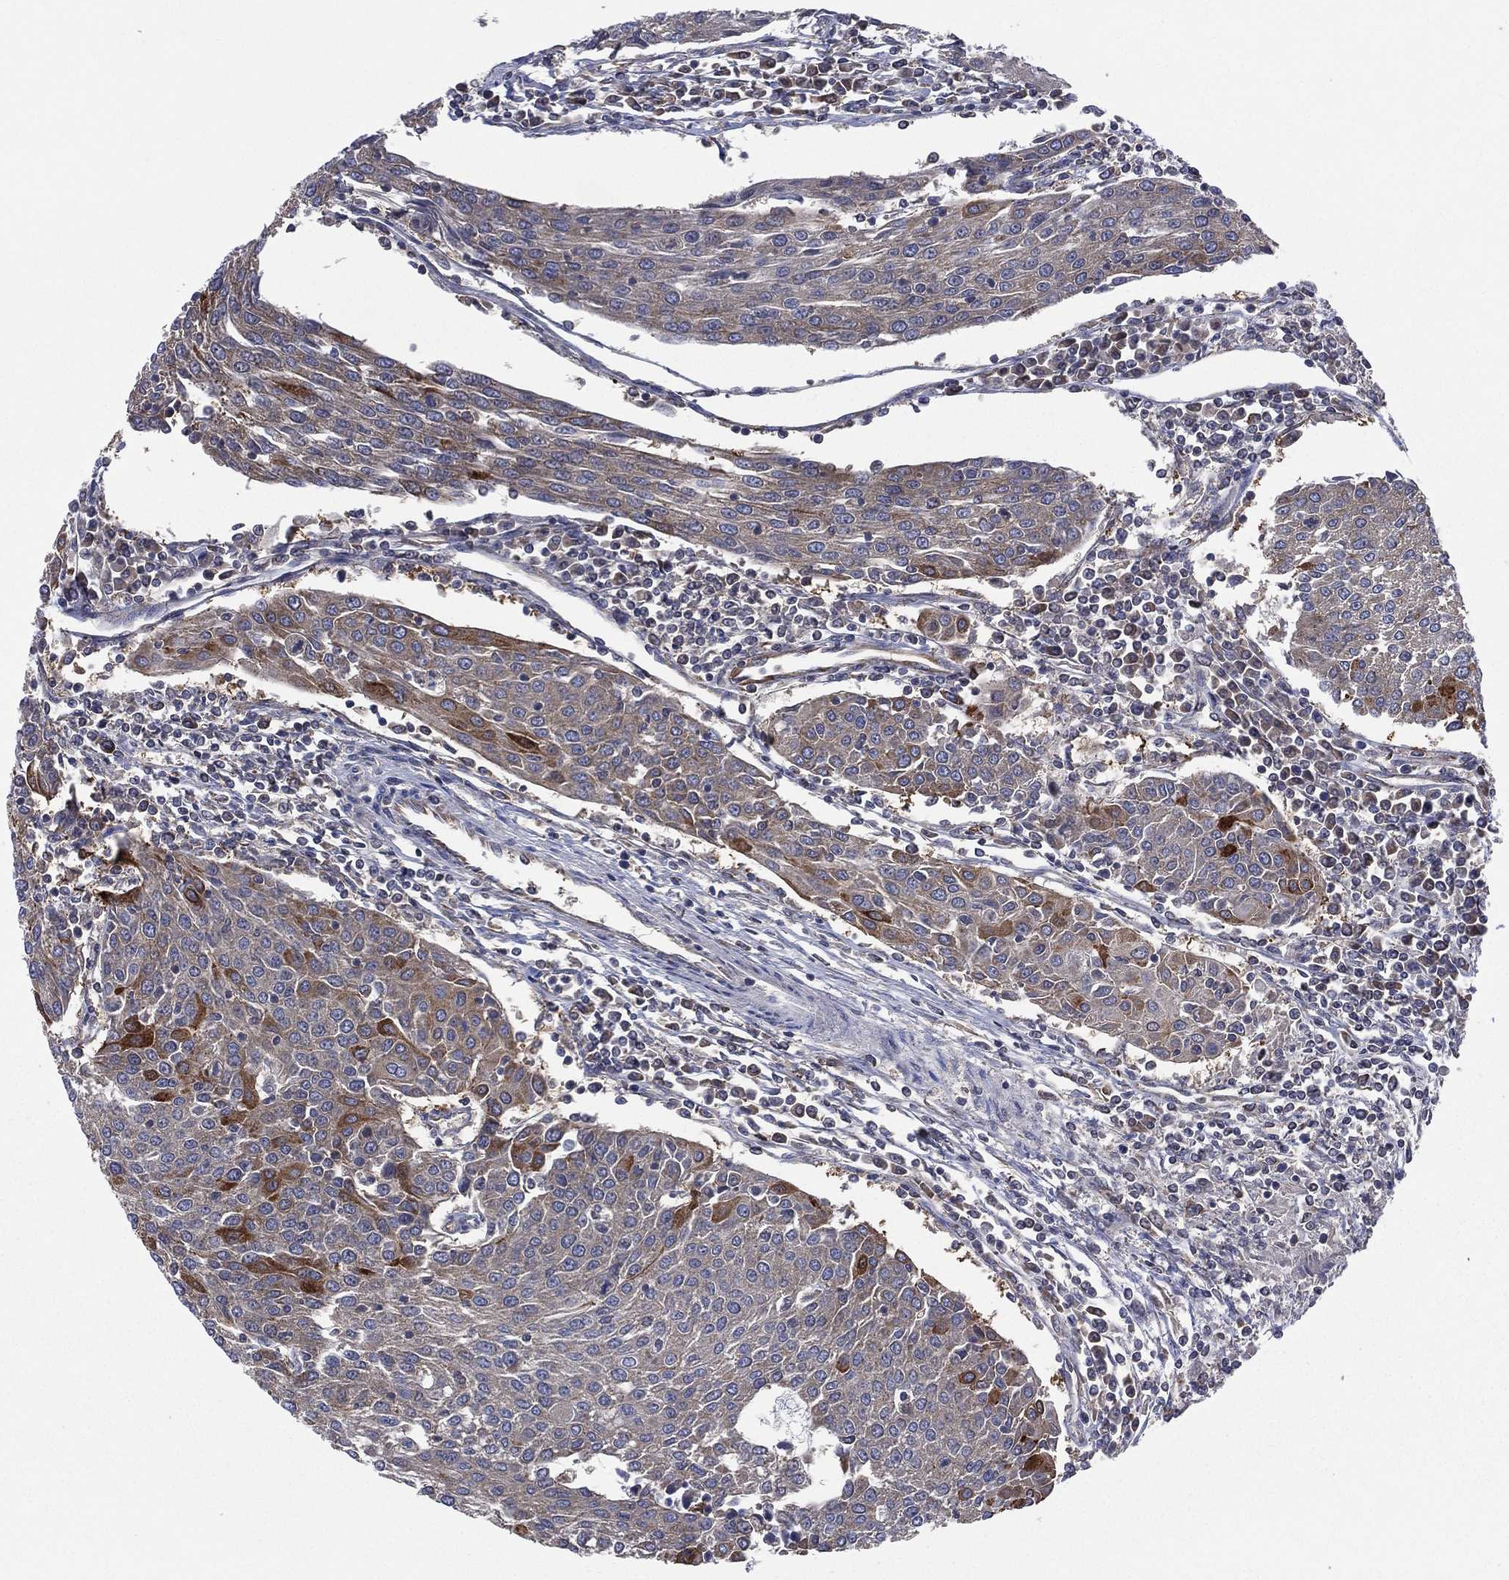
{"staining": {"intensity": "moderate", "quantity": "<25%", "location": "cytoplasmic/membranous"}, "tissue": "urothelial cancer", "cell_type": "Tumor cells", "image_type": "cancer", "snomed": [{"axis": "morphology", "description": "Urothelial carcinoma, High grade"}, {"axis": "topography", "description": "Urinary bladder"}], "caption": "High-power microscopy captured an immunohistochemistry (IHC) histopathology image of urothelial carcinoma (high-grade), revealing moderate cytoplasmic/membranous staining in about <25% of tumor cells.", "gene": "C2orf76", "patient": {"sex": "female", "age": 85}}